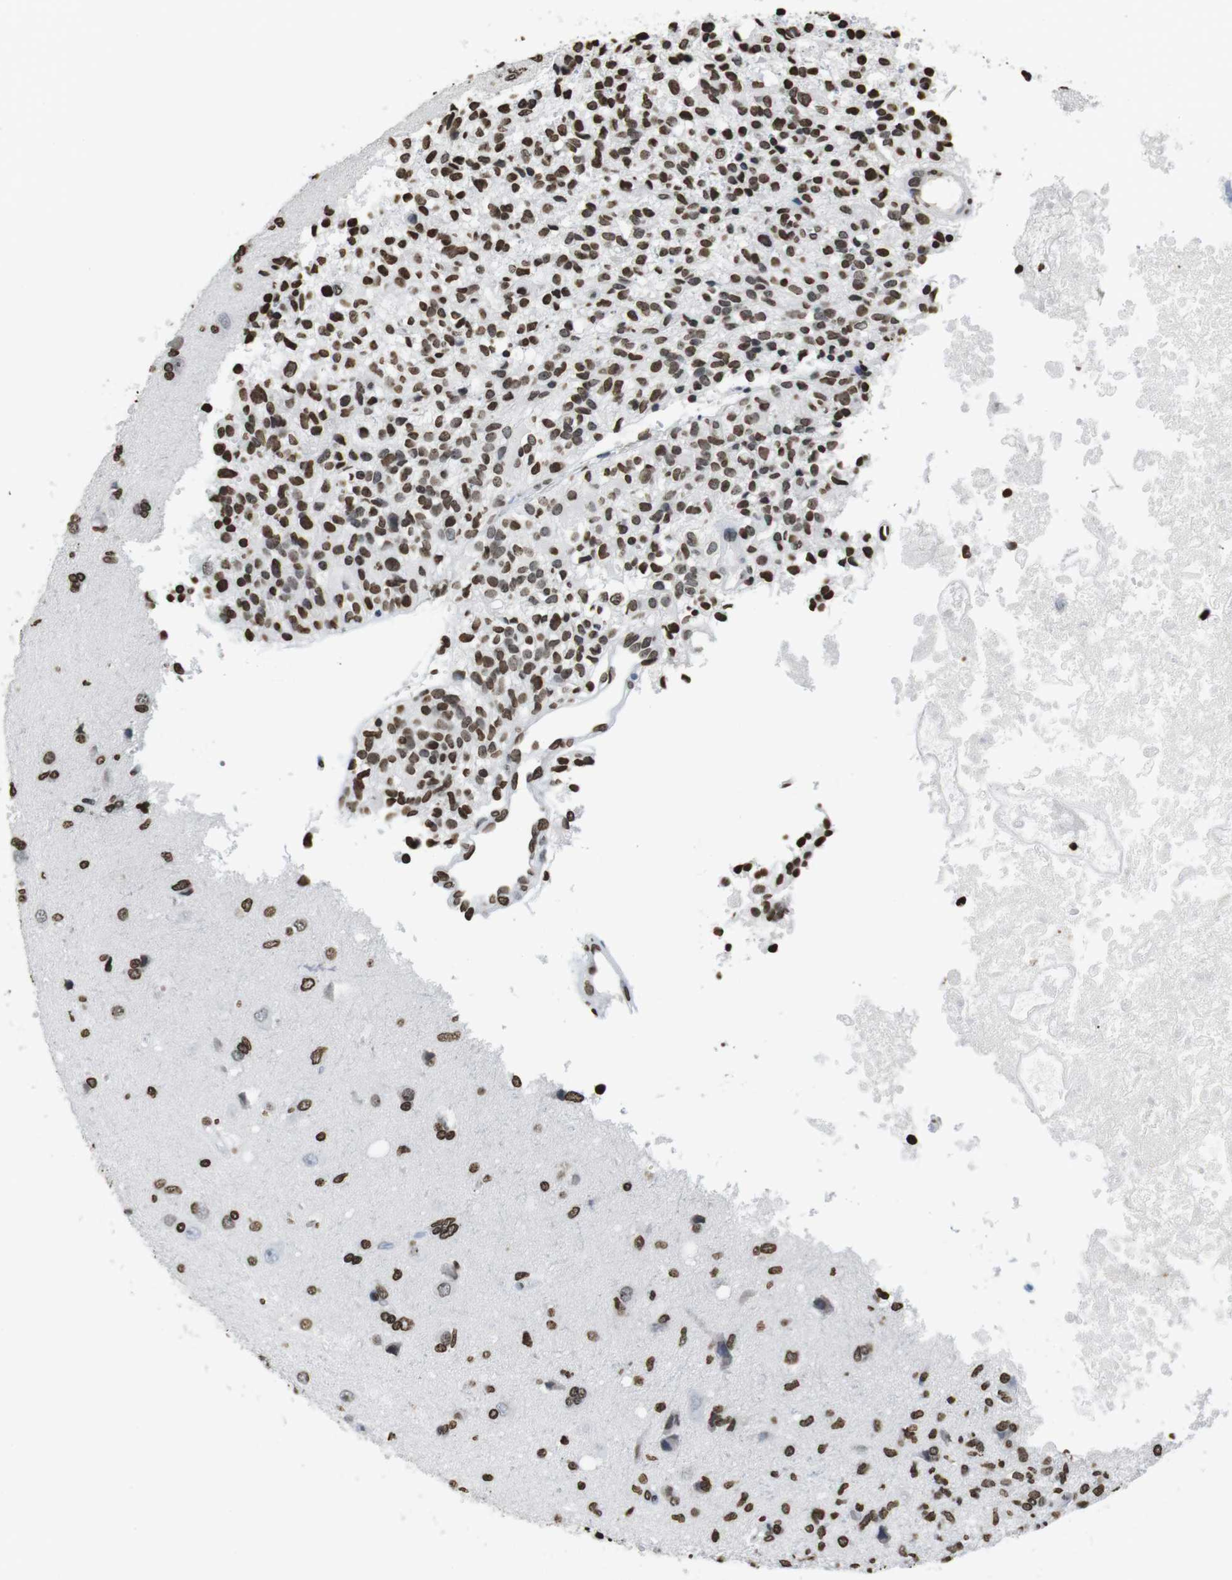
{"staining": {"intensity": "strong", "quantity": ">75%", "location": "nuclear"}, "tissue": "glioma", "cell_type": "Tumor cells", "image_type": "cancer", "snomed": [{"axis": "morphology", "description": "Glioma, malignant, High grade"}, {"axis": "topography", "description": "Brain"}], "caption": "This micrograph shows IHC staining of malignant high-grade glioma, with high strong nuclear staining in approximately >75% of tumor cells.", "gene": "BSX", "patient": {"sex": "female", "age": 59}}